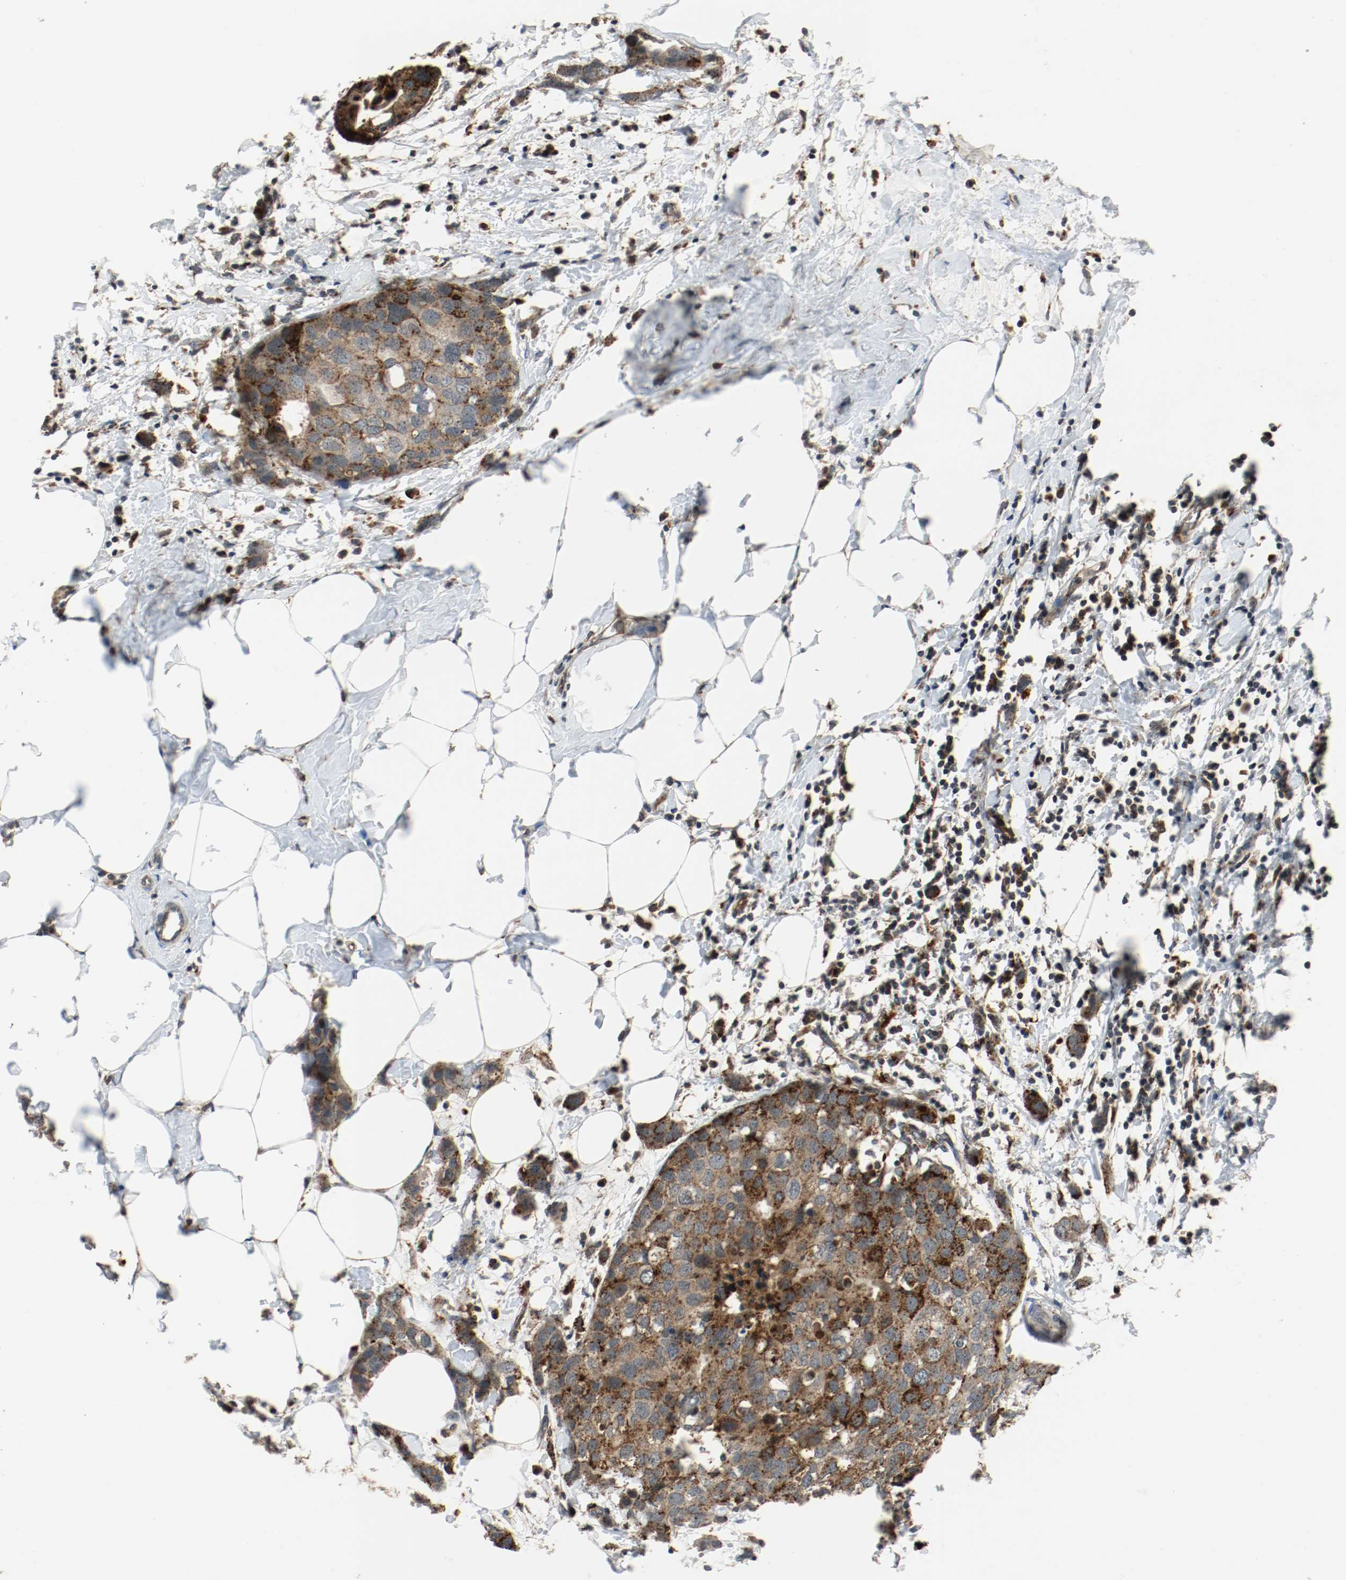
{"staining": {"intensity": "strong", "quantity": ">75%", "location": "cytoplasmic/membranous"}, "tissue": "breast cancer", "cell_type": "Tumor cells", "image_type": "cancer", "snomed": [{"axis": "morphology", "description": "Normal tissue, NOS"}, {"axis": "morphology", "description": "Duct carcinoma"}, {"axis": "topography", "description": "Breast"}], "caption": "This is an image of IHC staining of breast intraductal carcinoma, which shows strong expression in the cytoplasmic/membranous of tumor cells.", "gene": "LAMP2", "patient": {"sex": "female", "age": 50}}